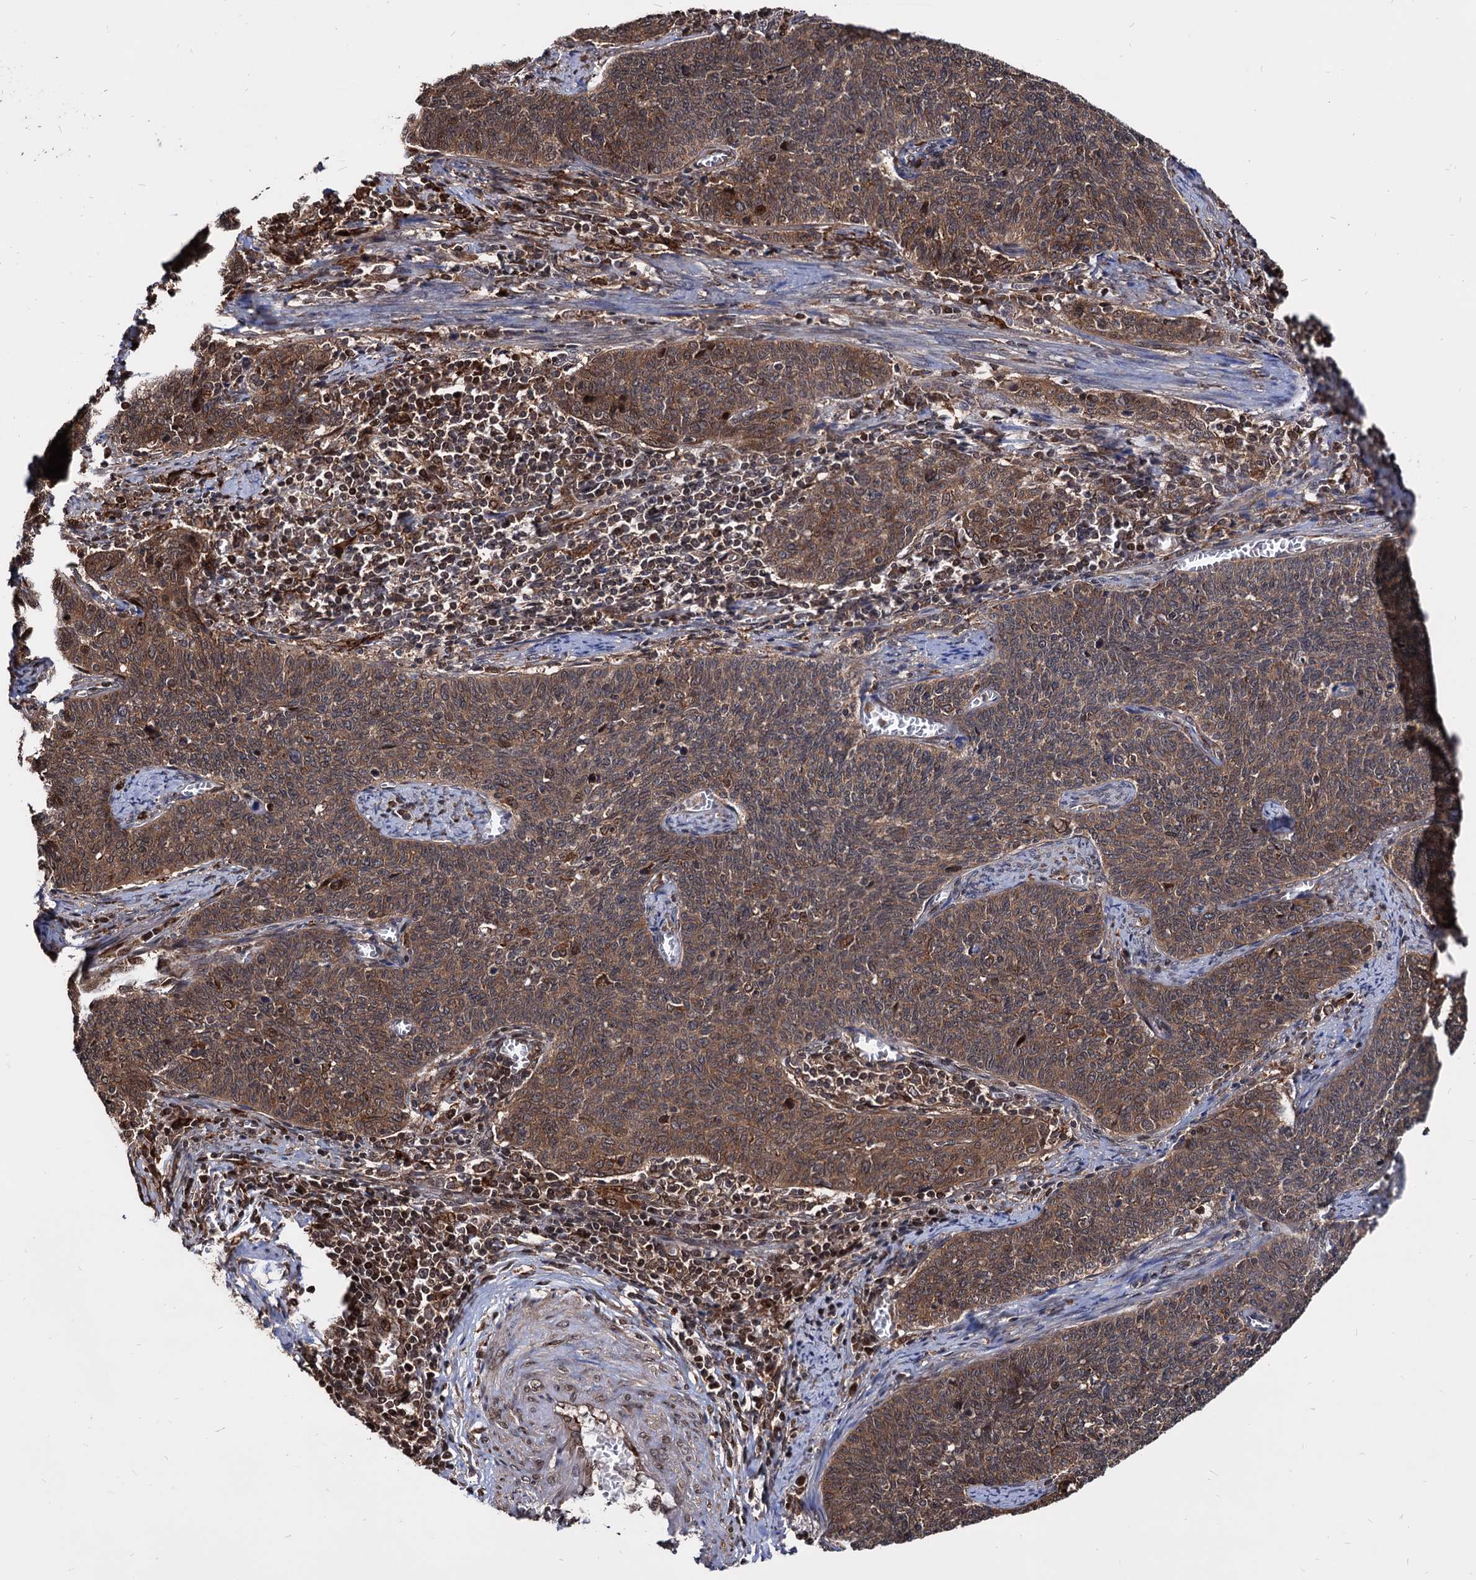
{"staining": {"intensity": "moderate", "quantity": ">75%", "location": "cytoplasmic/membranous"}, "tissue": "cervical cancer", "cell_type": "Tumor cells", "image_type": "cancer", "snomed": [{"axis": "morphology", "description": "Squamous cell carcinoma, NOS"}, {"axis": "topography", "description": "Cervix"}], "caption": "The micrograph displays staining of squamous cell carcinoma (cervical), revealing moderate cytoplasmic/membranous protein staining (brown color) within tumor cells. The staining was performed using DAB, with brown indicating positive protein expression. Nuclei are stained blue with hematoxylin.", "gene": "ANKRD12", "patient": {"sex": "female", "age": 39}}